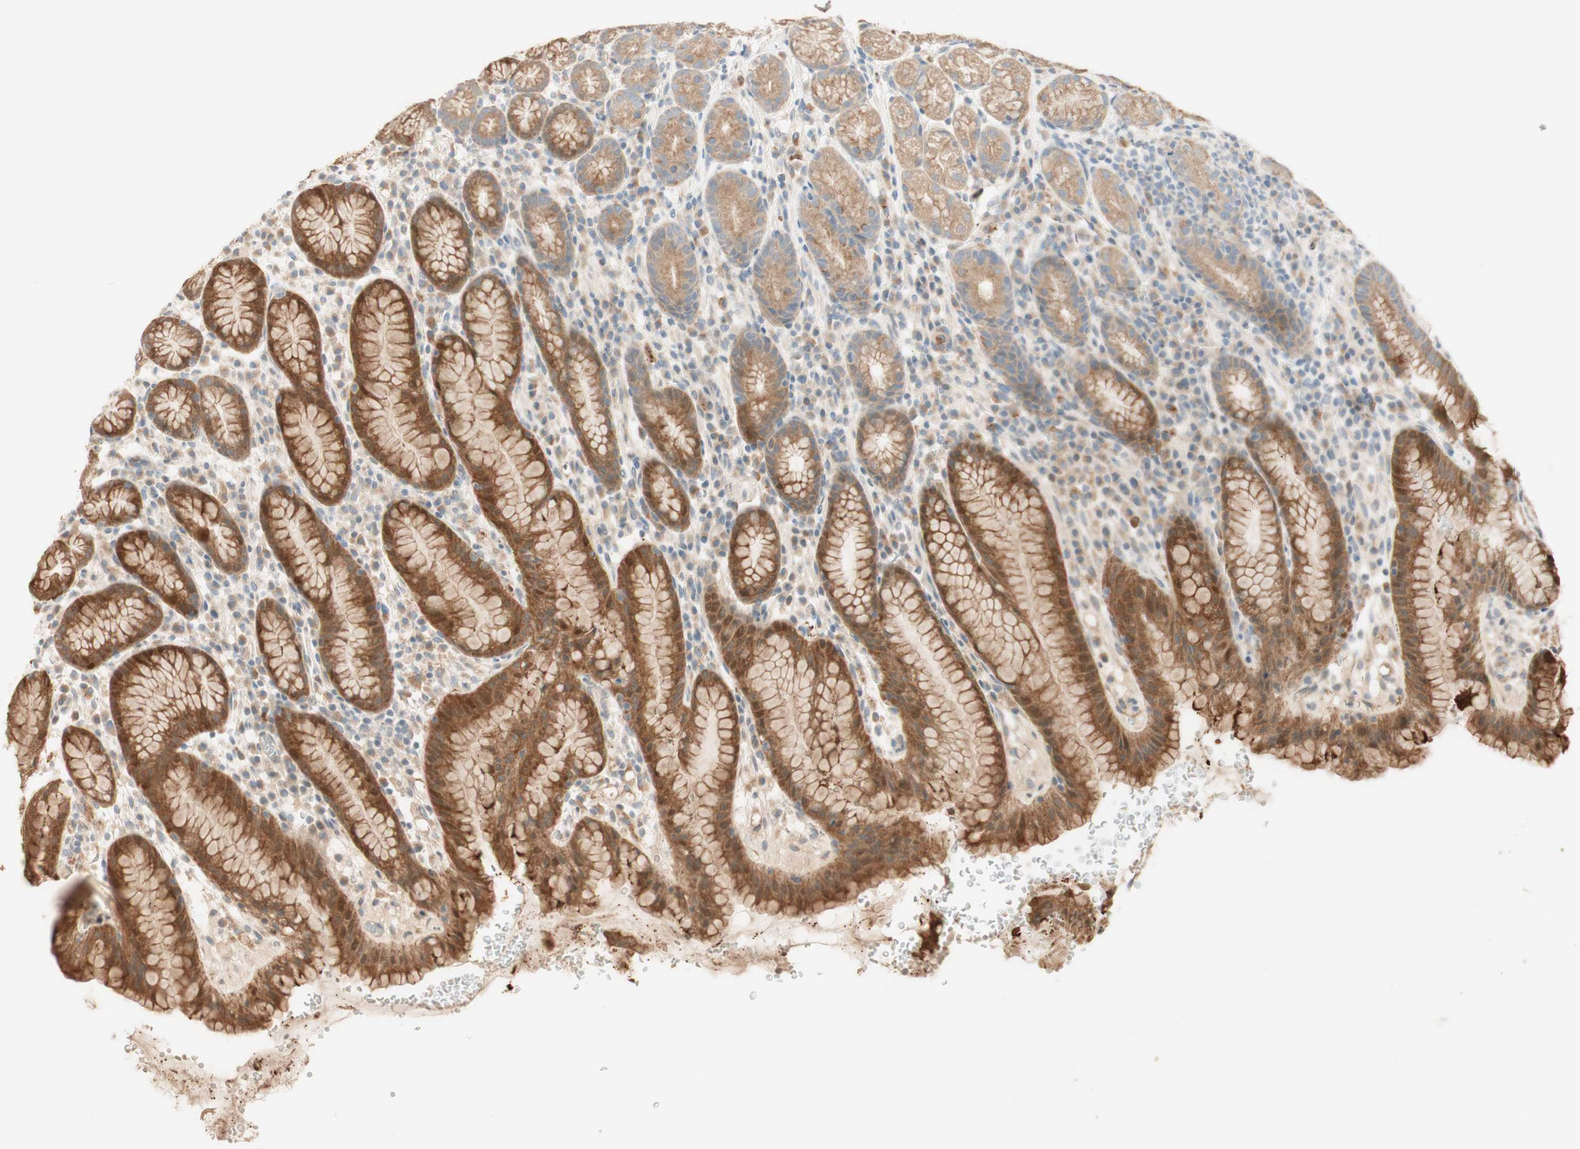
{"staining": {"intensity": "strong", "quantity": ">75%", "location": "cytoplasmic/membranous"}, "tissue": "stomach", "cell_type": "Glandular cells", "image_type": "normal", "snomed": [{"axis": "morphology", "description": "Normal tissue, NOS"}, {"axis": "topography", "description": "Stomach, lower"}], "caption": "Immunohistochemistry (IHC) of benign human stomach reveals high levels of strong cytoplasmic/membranous positivity in about >75% of glandular cells.", "gene": "CLCN2", "patient": {"sex": "male", "age": 52}}